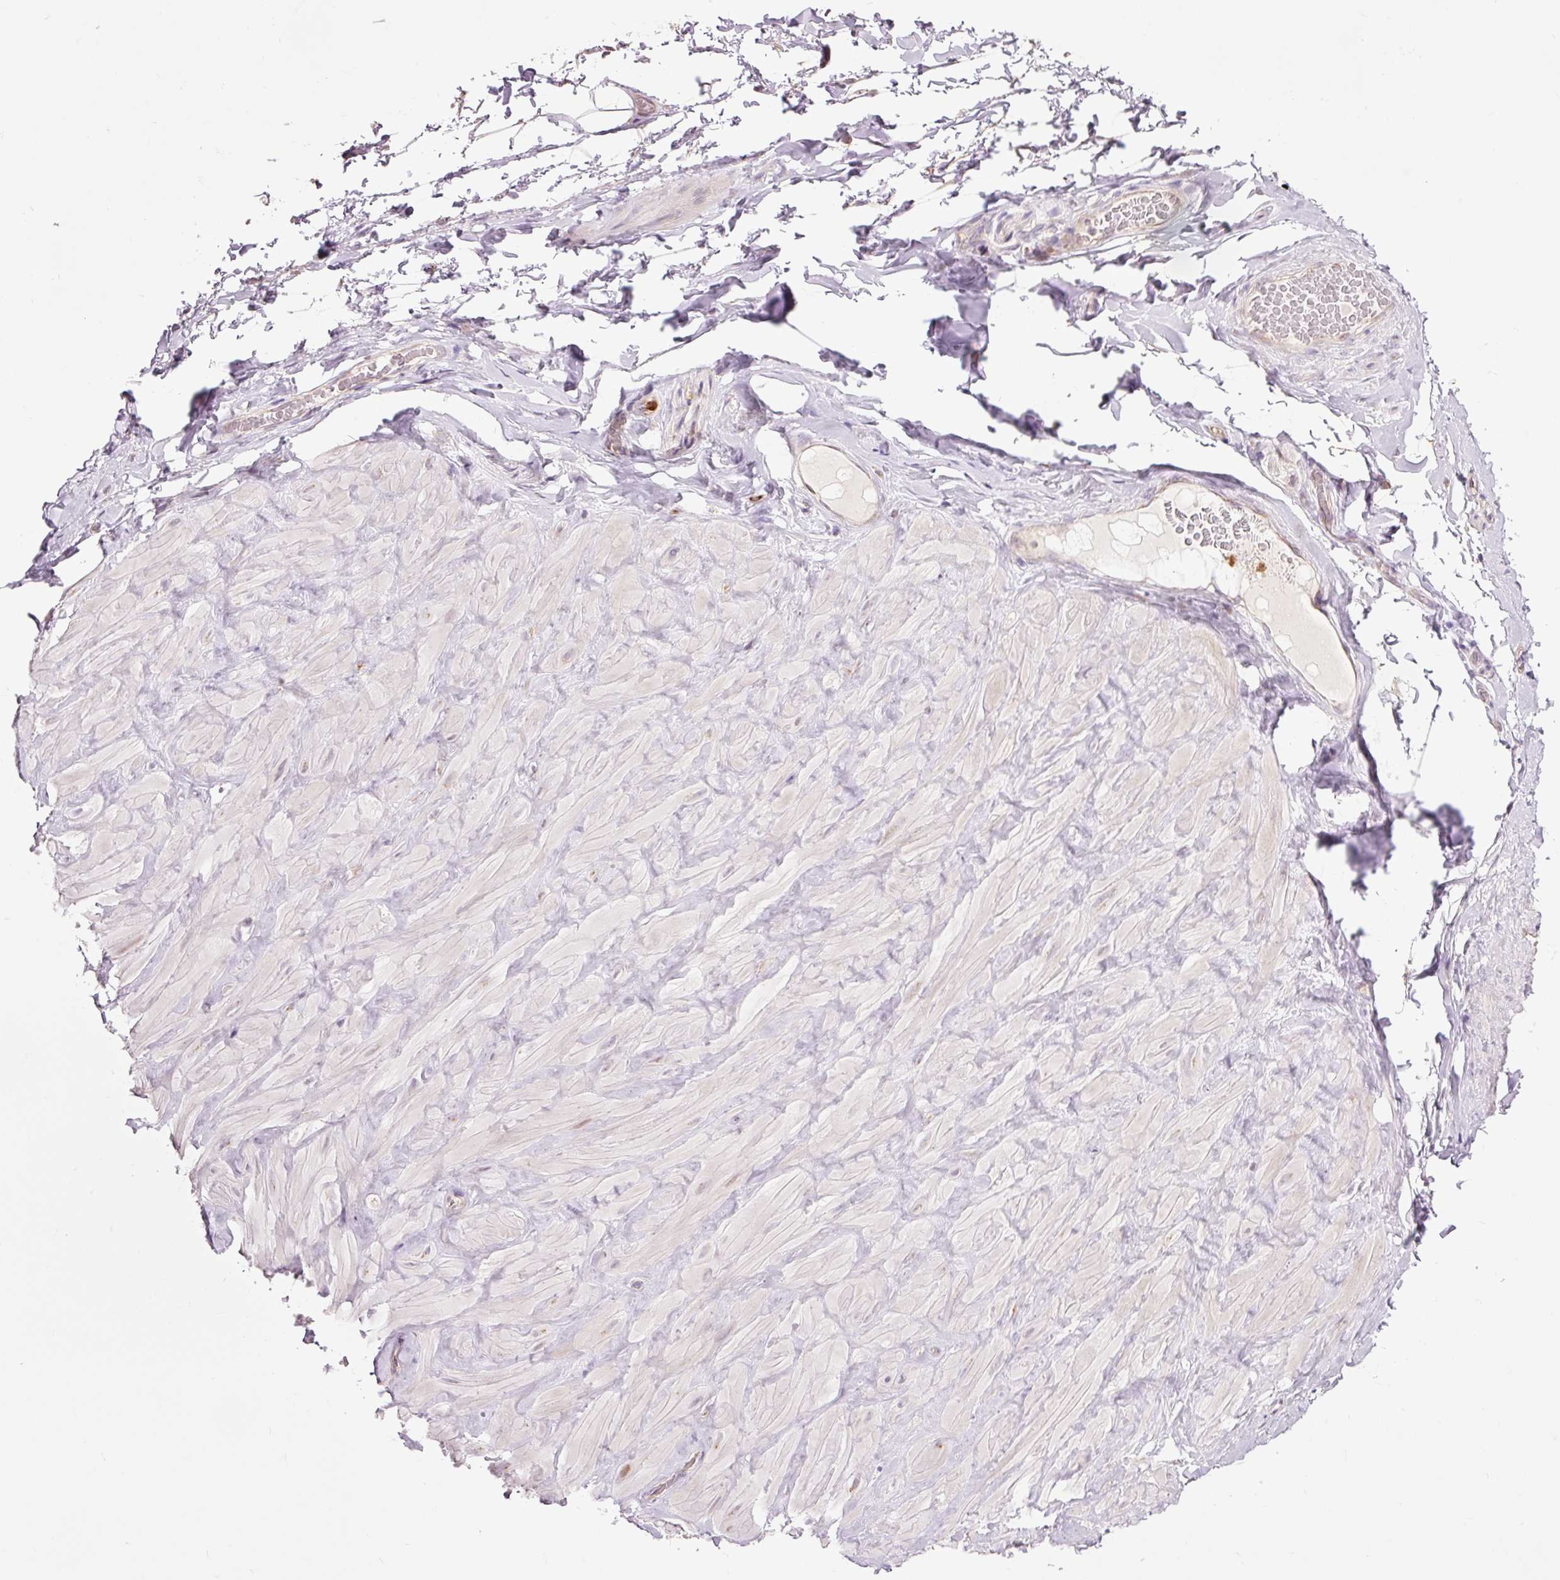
{"staining": {"intensity": "negative", "quantity": "none", "location": "none"}, "tissue": "adipose tissue", "cell_type": "Adipocytes", "image_type": "normal", "snomed": [{"axis": "morphology", "description": "Normal tissue, NOS"}, {"axis": "topography", "description": "Vascular tissue"}, {"axis": "topography", "description": "Peripheral nerve tissue"}], "caption": "Unremarkable adipose tissue was stained to show a protein in brown. There is no significant expression in adipocytes.", "gene": "PRDX5", "patient": {"sex": "male", "age": 41}}